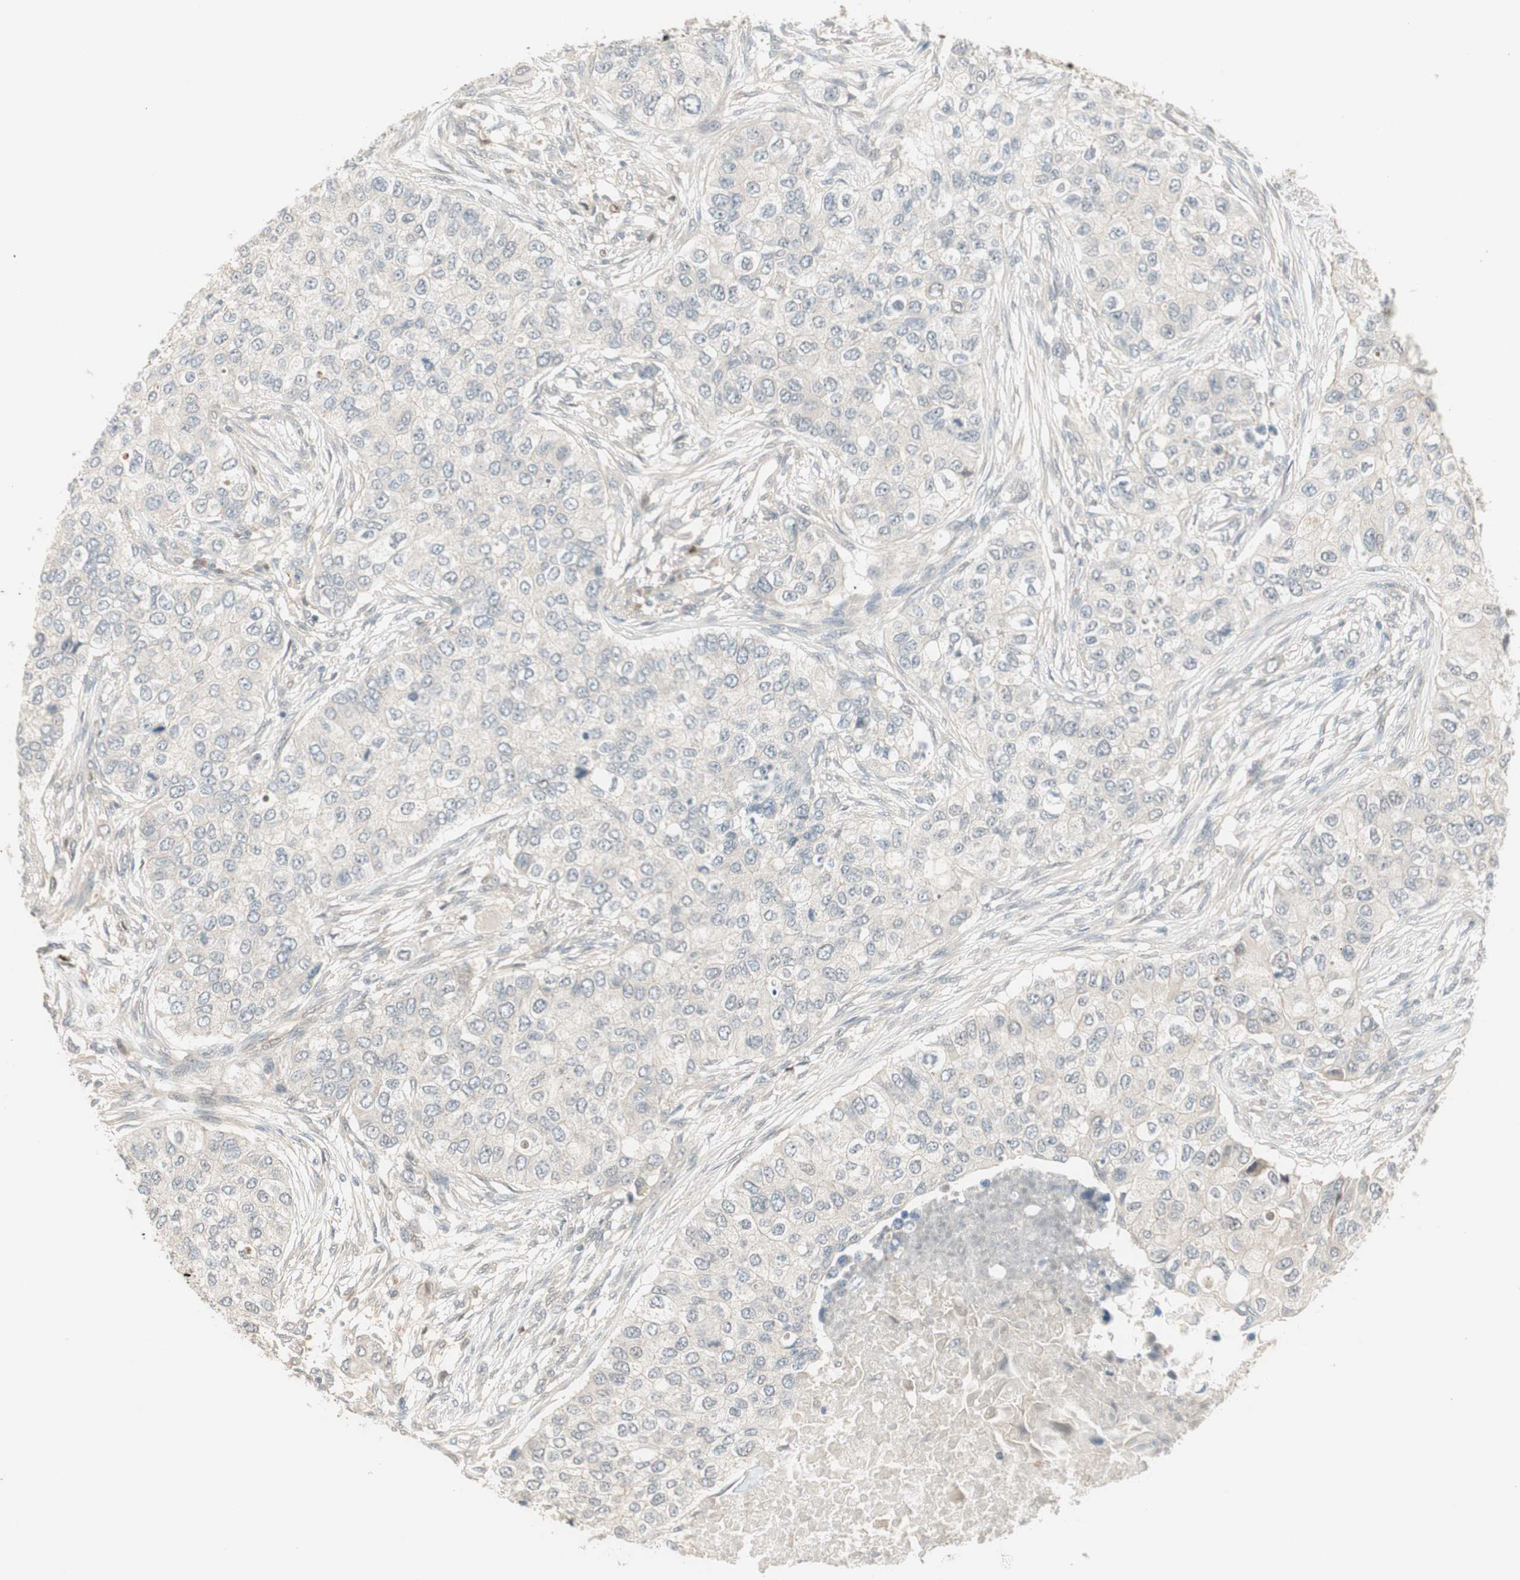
{"staining": {"intensity": "negative", "quantity": "none", "location": "none"}, "tissue": "breast cancer", "cell_type": "Tumor cells", "image_type": "cancer", "snomed": [{"axis": "morphology", "description": "Normal tissue, NOS"}, {"axis": "morphology", "description": "Duct carcinoma"}, {"axis": "topography", "description": "Breast"}], "caption": "Photomicrograph shows no protein expression in tumor cells of breast cancer tissue.", "gene": "RNGTT", "patient": {"sex": "female", "age": 49}}